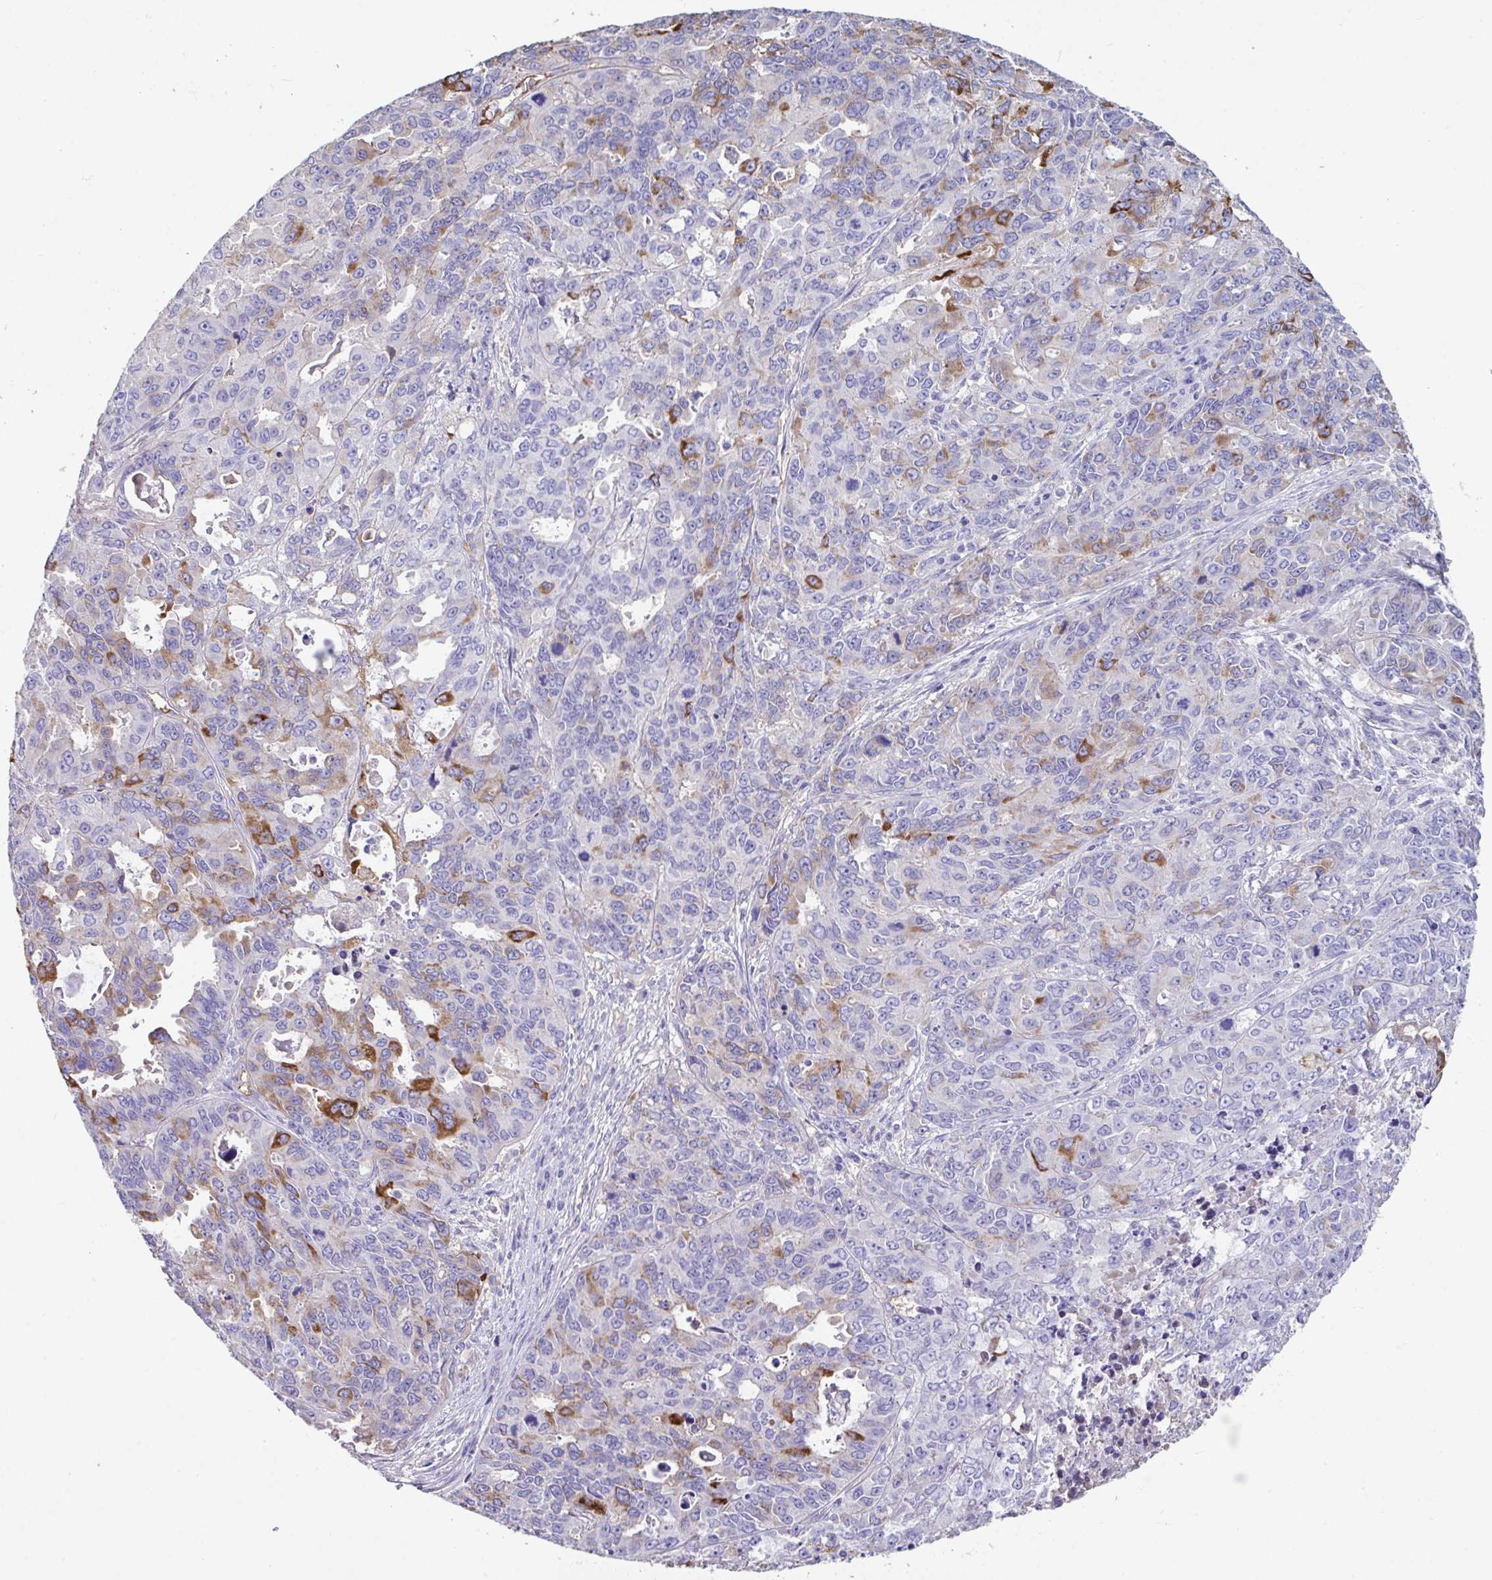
{"staining": {"intensity": "strong", "quantity": "<25%", "location": "cytoplasmic/membranous"}, "tissue": "endometrial cancer", "cell_type": "Tumor cells", "image_type": "cancer", "snomed": [{"axis": "morphology", "description": "Adenocarcinoma, NOS"}, {"axis": "topography", "description": "Uterus"}], "caption": "Immunohistochemical staining of human endometrial cancer shows medium levels of strong cytoplasmic/membranous protein staining in approximately <25% of tumor cells. The protein of interest is stained brown, and the nuclei are stained in blue (DAB (3,3'-diaminobenzidine) IHC with brightfield microscopy, high magnification).", "gene": "ZNF813", "patient": {"sex": "female", "age": 79}}